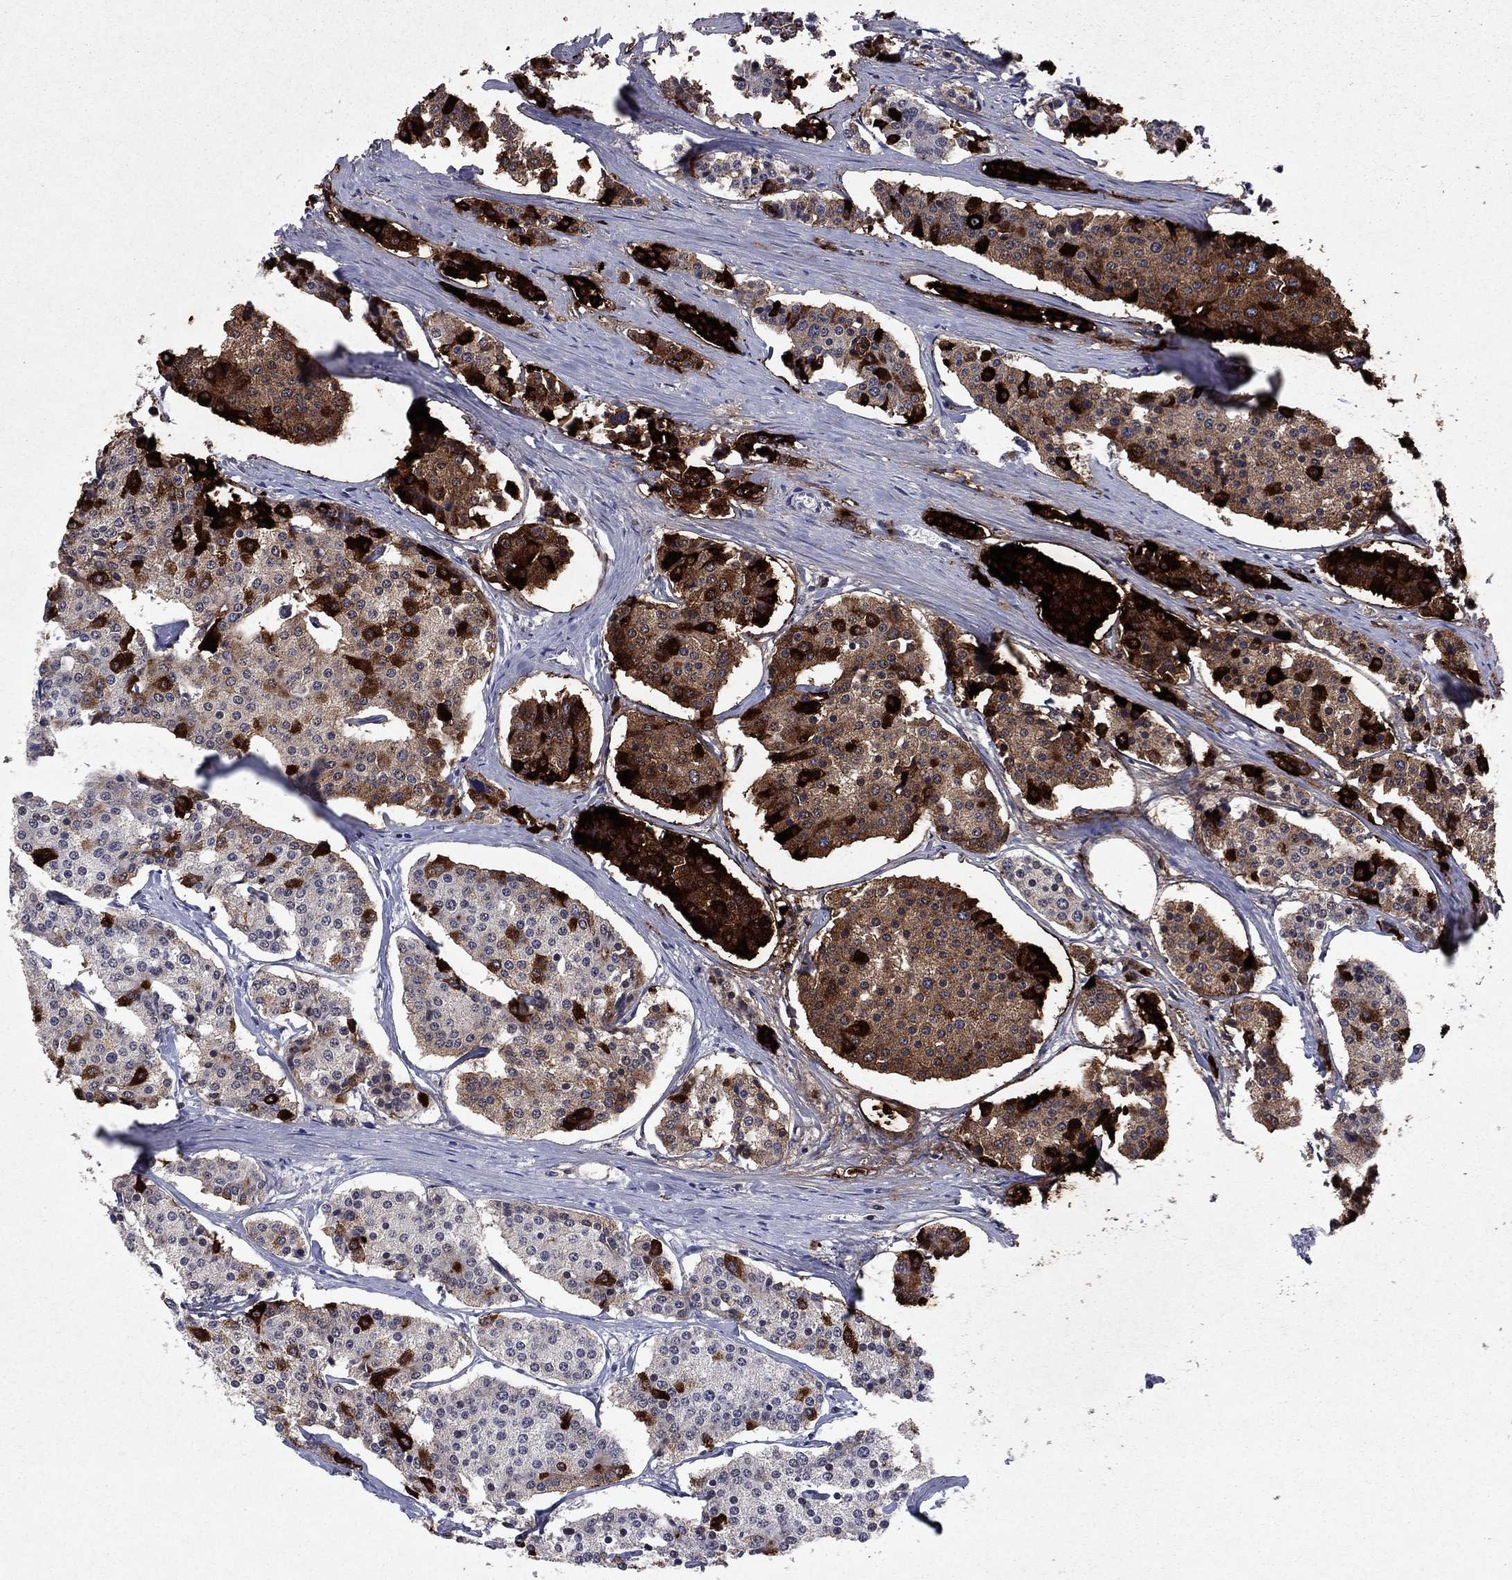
{"staining": {"intensity": "strong", "quantity": "<25%", "location": "cytoplasmic/membranous"}, "tissue": "carcinoid", "cell_type": "Tumor cells", "image_type": "cancer", "snomed": [{"axis": "morphology", "description": "Carcinoid, malignant, NOS"}, {"axis": "topography", "description": "Small intestine"}], "caption": "Immunohistochemistry (IHC) of human malignant carcinoid shows medium levels of strong cytoplasmic/membranous staining in about <25% of tumor cells.", "gene": "ECM1", "patient": {"sex": "female", "age": 65}}